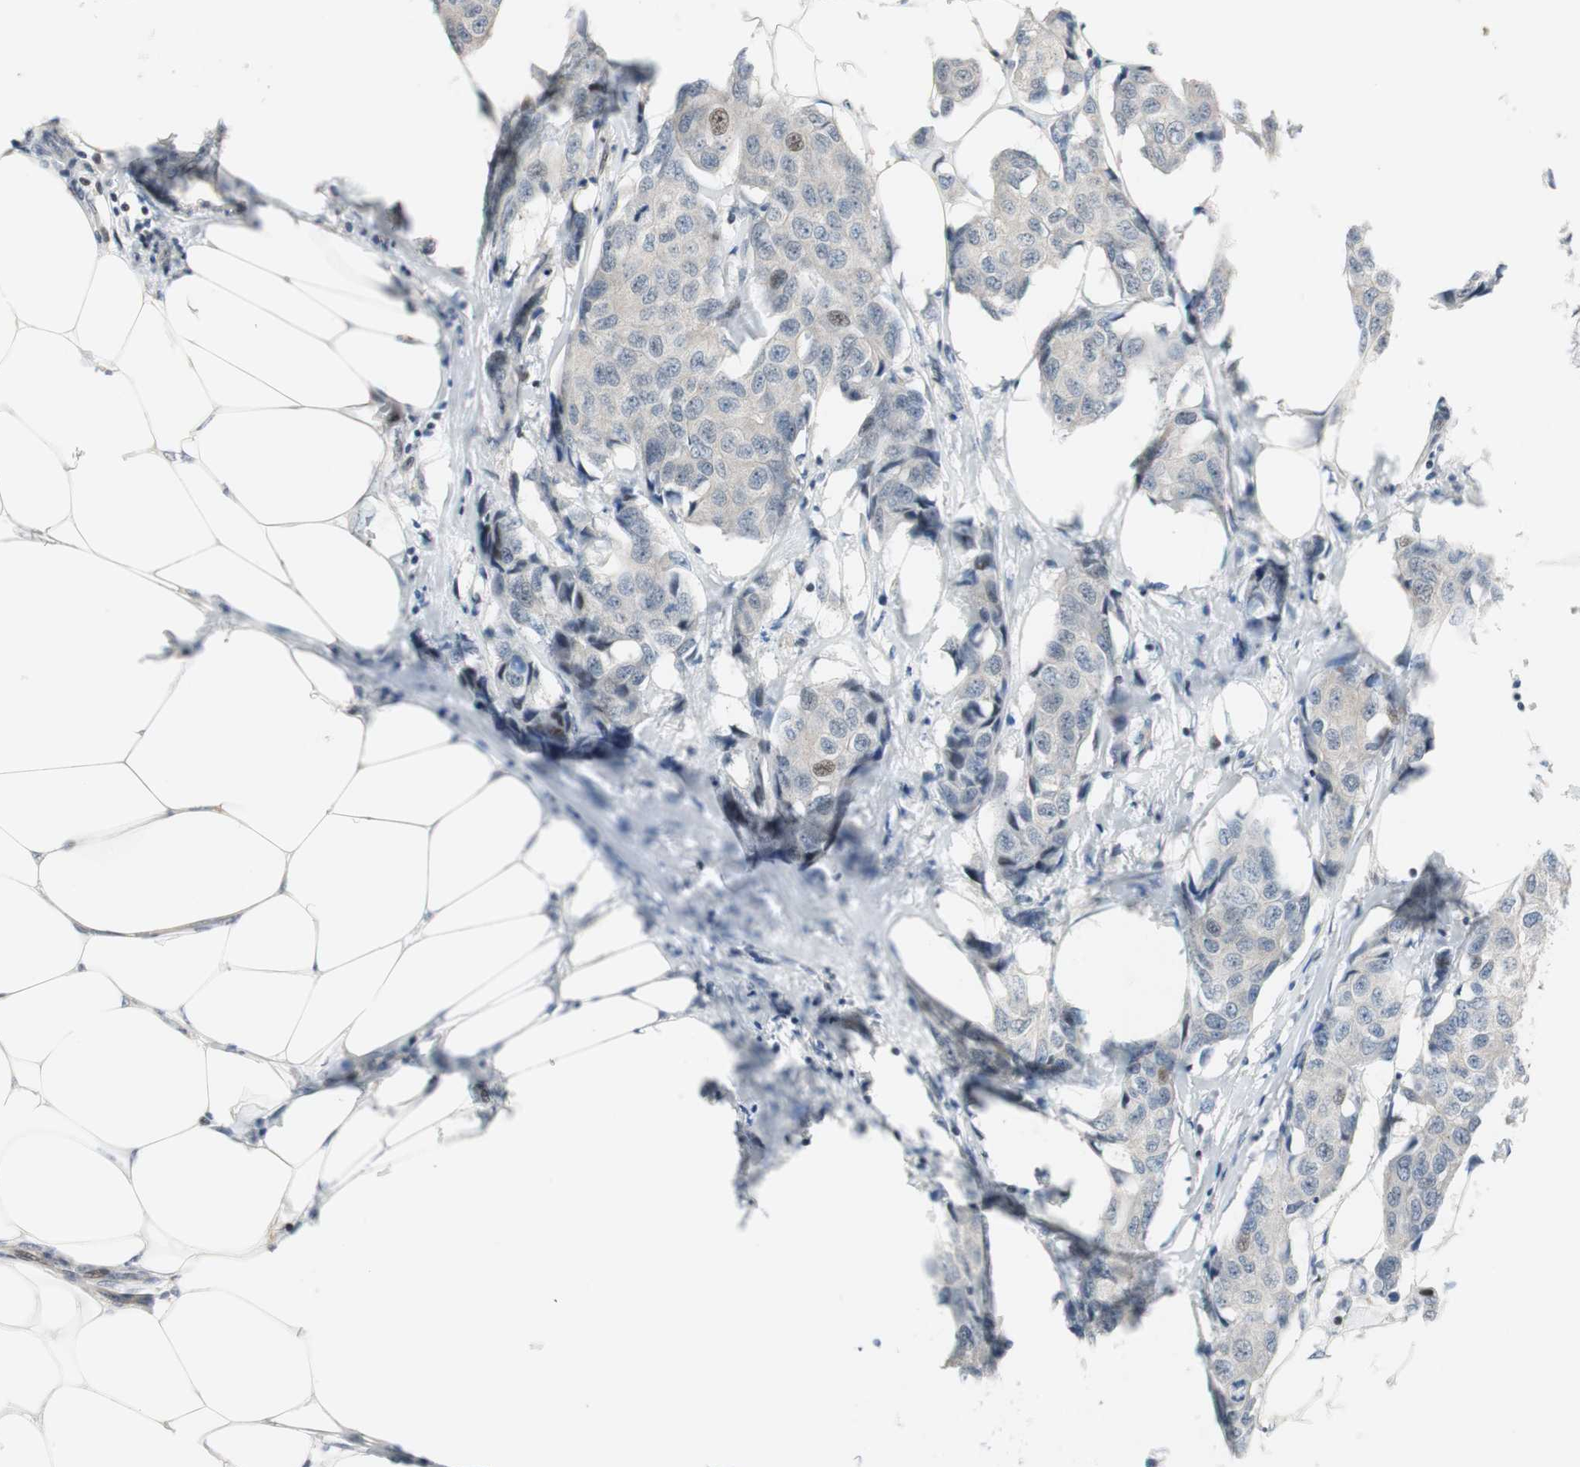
{"staining": {"intensity": "weak", "quantity": "<25%", "location": "nuclear"}, "tissue": "breast cancer", "cell_type": "Tumor cells", "image_type": "cancer", "snomed": [{"axis": "morphology", "description": "Duct carcinoma"}, {"axis": "topography", "description": "Breast"}], "caption": "Immunohistochemistry of human breast cancer (invasive ductal carcinoma) demonstrates no staining in tumor cells.", "gene": "RAD1", "patient": {"sex": "female", "age": 80}}